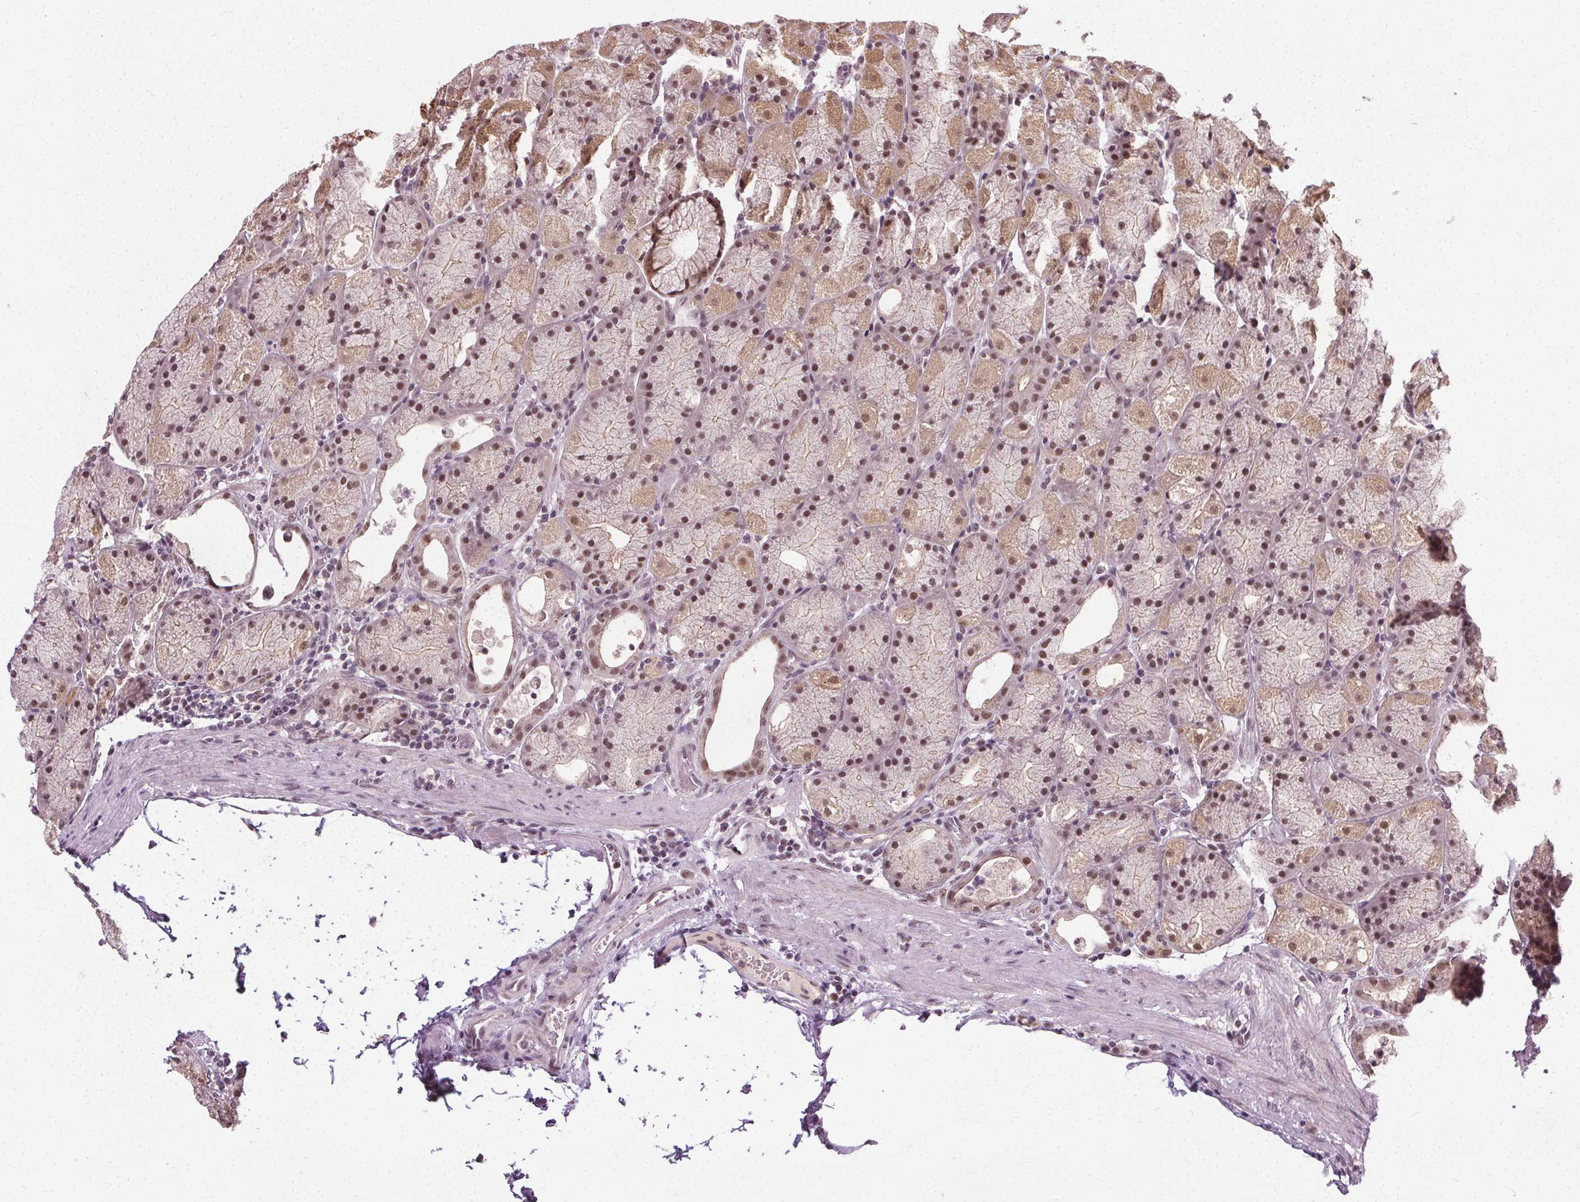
{"staining": {"intensity": "moderate", "quantity": ">75%", "location": "cytoplasmic/membranous,nuclear"}, "tissue": "stomach", "cell_type": "Glandular cells", "image_type": "normal", "snomed": [{"axis": "morphology", "description": "Normal tissue, NOS"}, {"axis": "topography", "description": "Stomach, upper"}, {"axis": "topography", "description": "Stomach"}], "caption": "Immunohistochemical staining of benign stomach displays >75% levels of moderate cytoplasmic/membranous,nuclear protein staining in approximately >75% of glandular cells.", "gene": "MED6", "patient": {"sex": "male", "age": 48}}